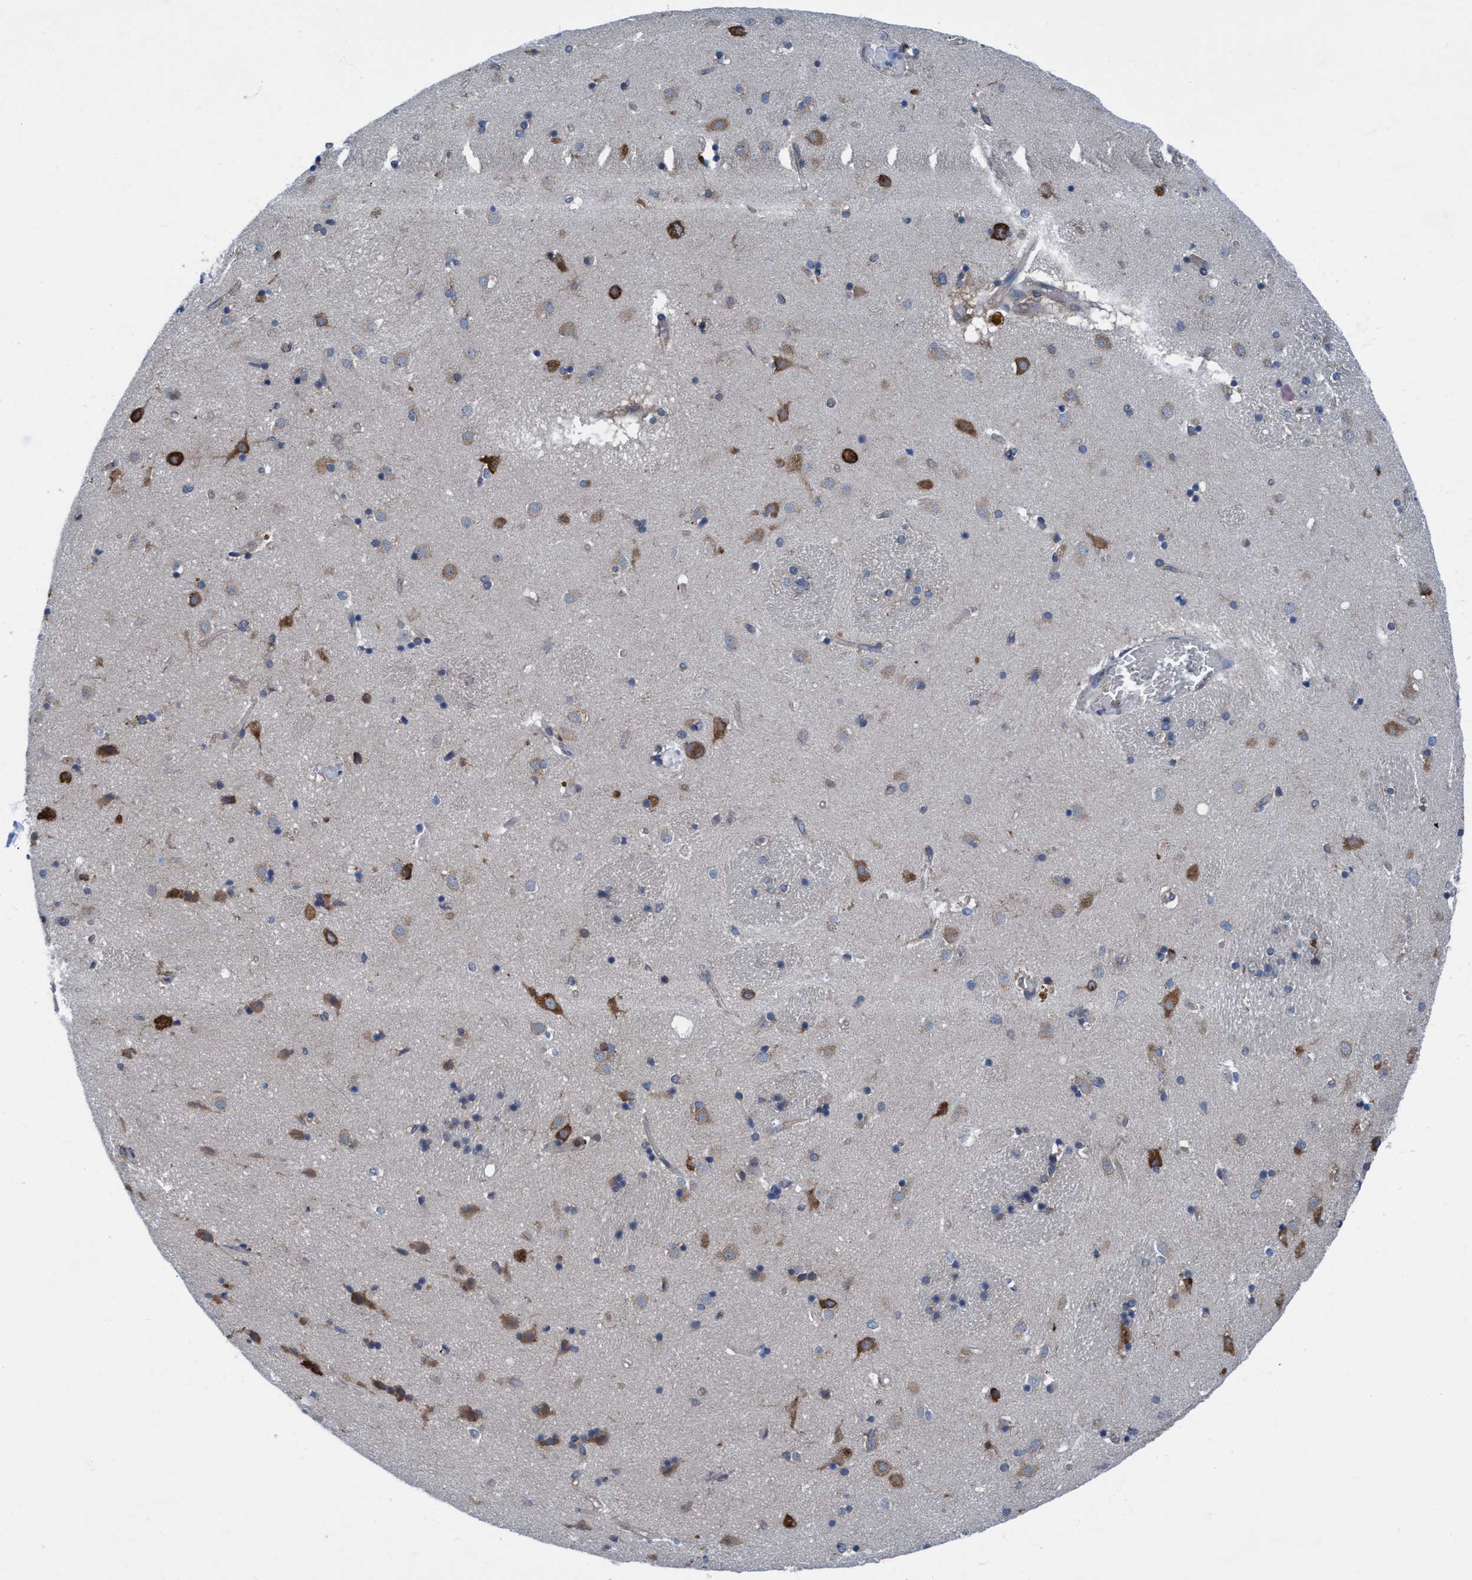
{"staining": {"intensity": "weak", "quantity": "<25%", "location": "cytoplasmic/membranous"}, "tissue": "caudate", "cell_type": "Glial cells", "image_type": "normal", "snomed": [{"axis": "morphology", "description": "Normal tissue, NOS"}, {"axis": "topography", "description": "Lateral ventricle wall"}], "caption": "A micrograph of caudate stained for a protein displays no brown staining in glial cells.", "gene": "NMT1", "patient": {"sex": "male", "age": 70}}